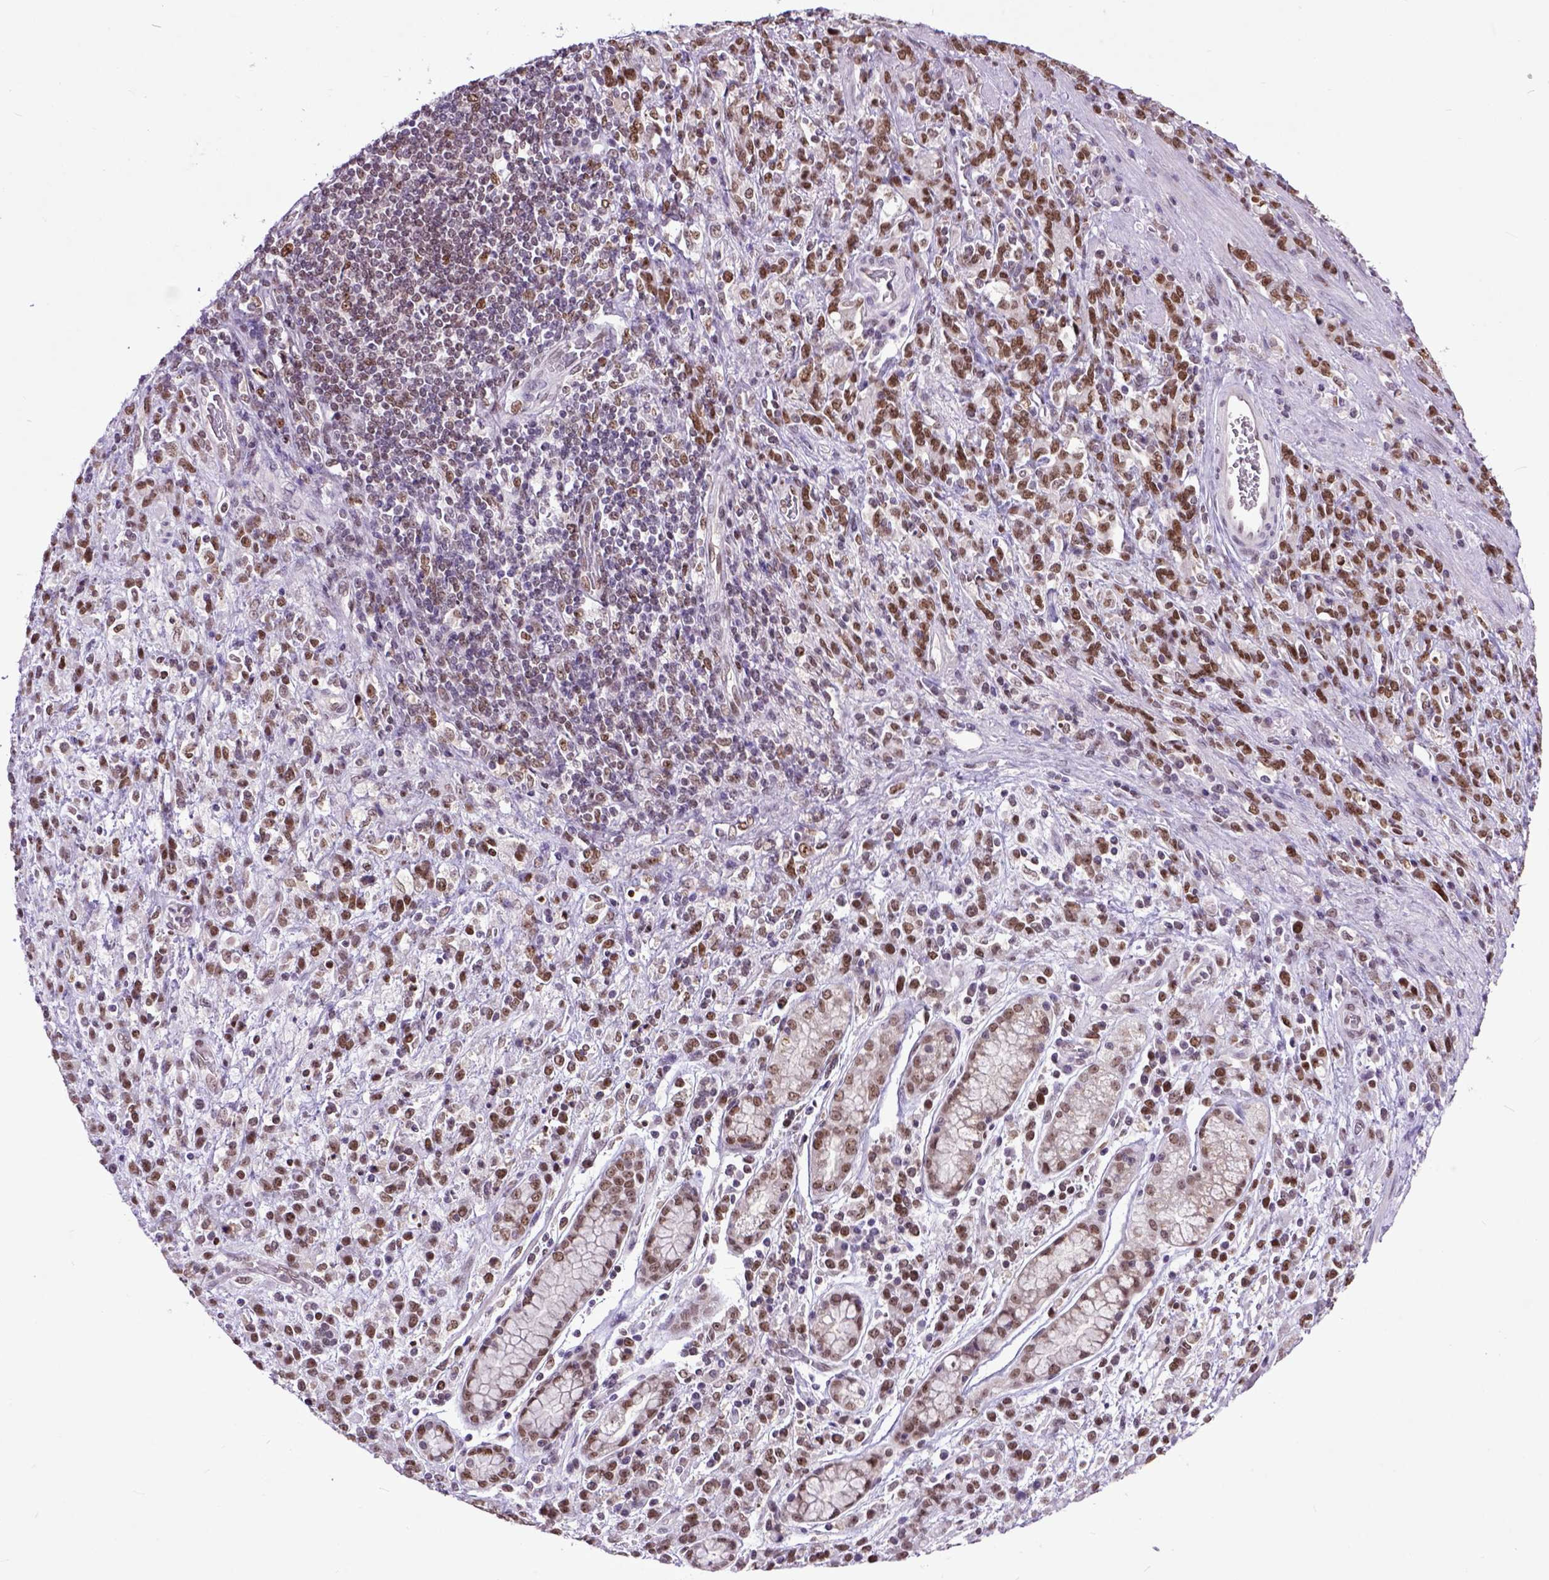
{"staining": {"intensity": "moderate", "quantity": ">75%", "location": "nuclear"}, "tissue": "stomach cancer", "cell_type": "Tumor cells", "image_type": "cancer", "snomed": [{"axis": "morphology", "description": "Adenocarcinoma, NOS"}, {"axis": "topography", "description": "Stomach"}], "caption": "Protein analysis of adenocarcinoma (stomach) tissue reveals moderate nuclear positivity in about >75% of tumor cells.", "gene": "RCC2", "patient": {"sex": "female", "age": 57}}